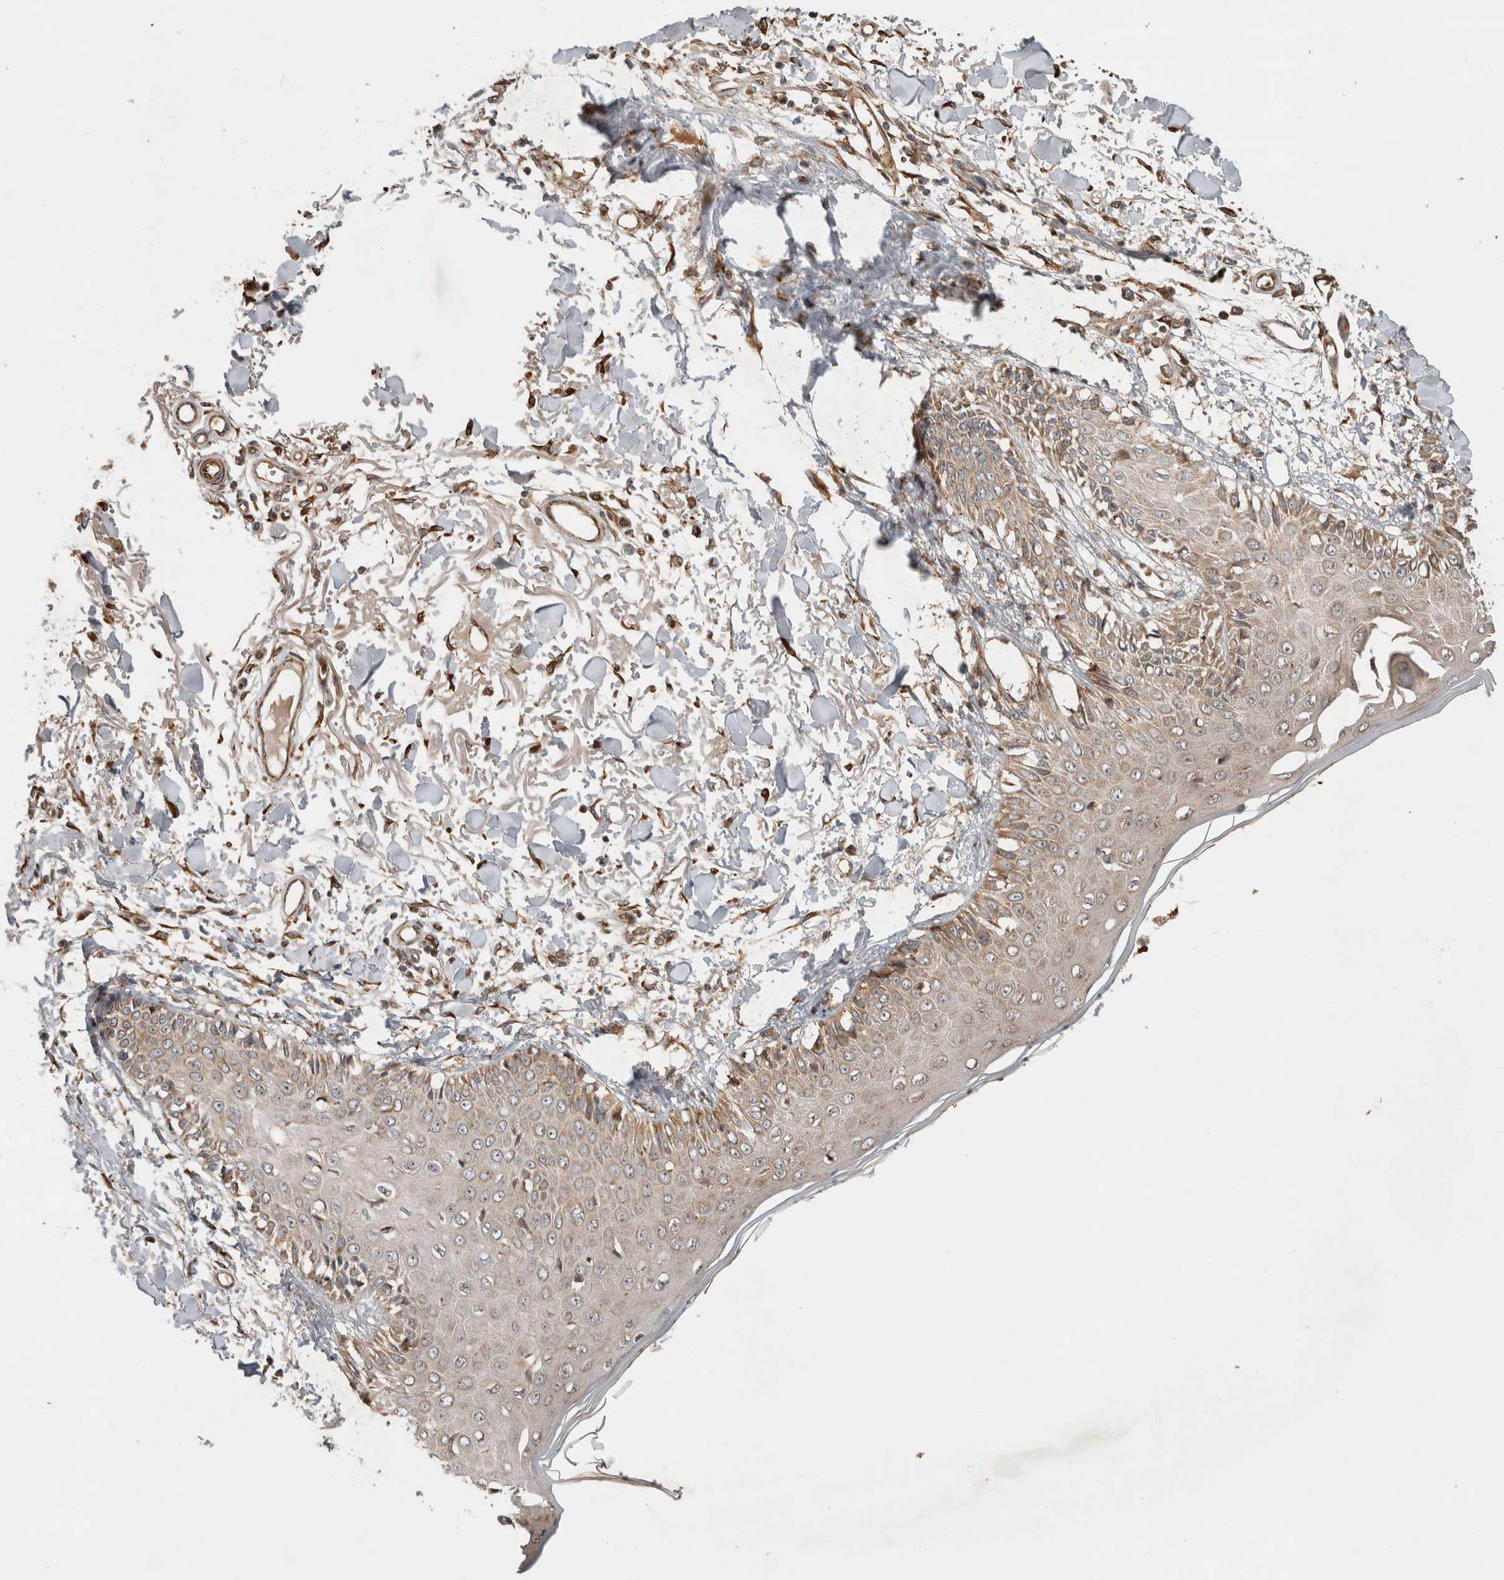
{"staining": {"intensity": "moderate", "quantity": ">75%", "location": "cytoplasmic/membranous"}, "tissue": "skin", "cell_type": "Fibroblasts", "image_type": "normal", "snomed": [{"axis": "morphology", "description": "Normal tissue, NOS"}, {"axis": "morphology", "description": "Squamous cell carcinoma, NOS"}, {"axis": "topography", "description": "Skin"}, {"axis": "topography", "description": "Peripheral nerve tissue"}], "caption": "High-magnification brightfield microscopy of benign skin stained with DAB (brown) and counterstained with hematoxylin (blue). fibroblasts exhibit moderate cytoplasmic/membranous positivity is identified in about>75% of cells.", "gene": "TUBD1", "patient": {"sex": "male", "age": 83}}